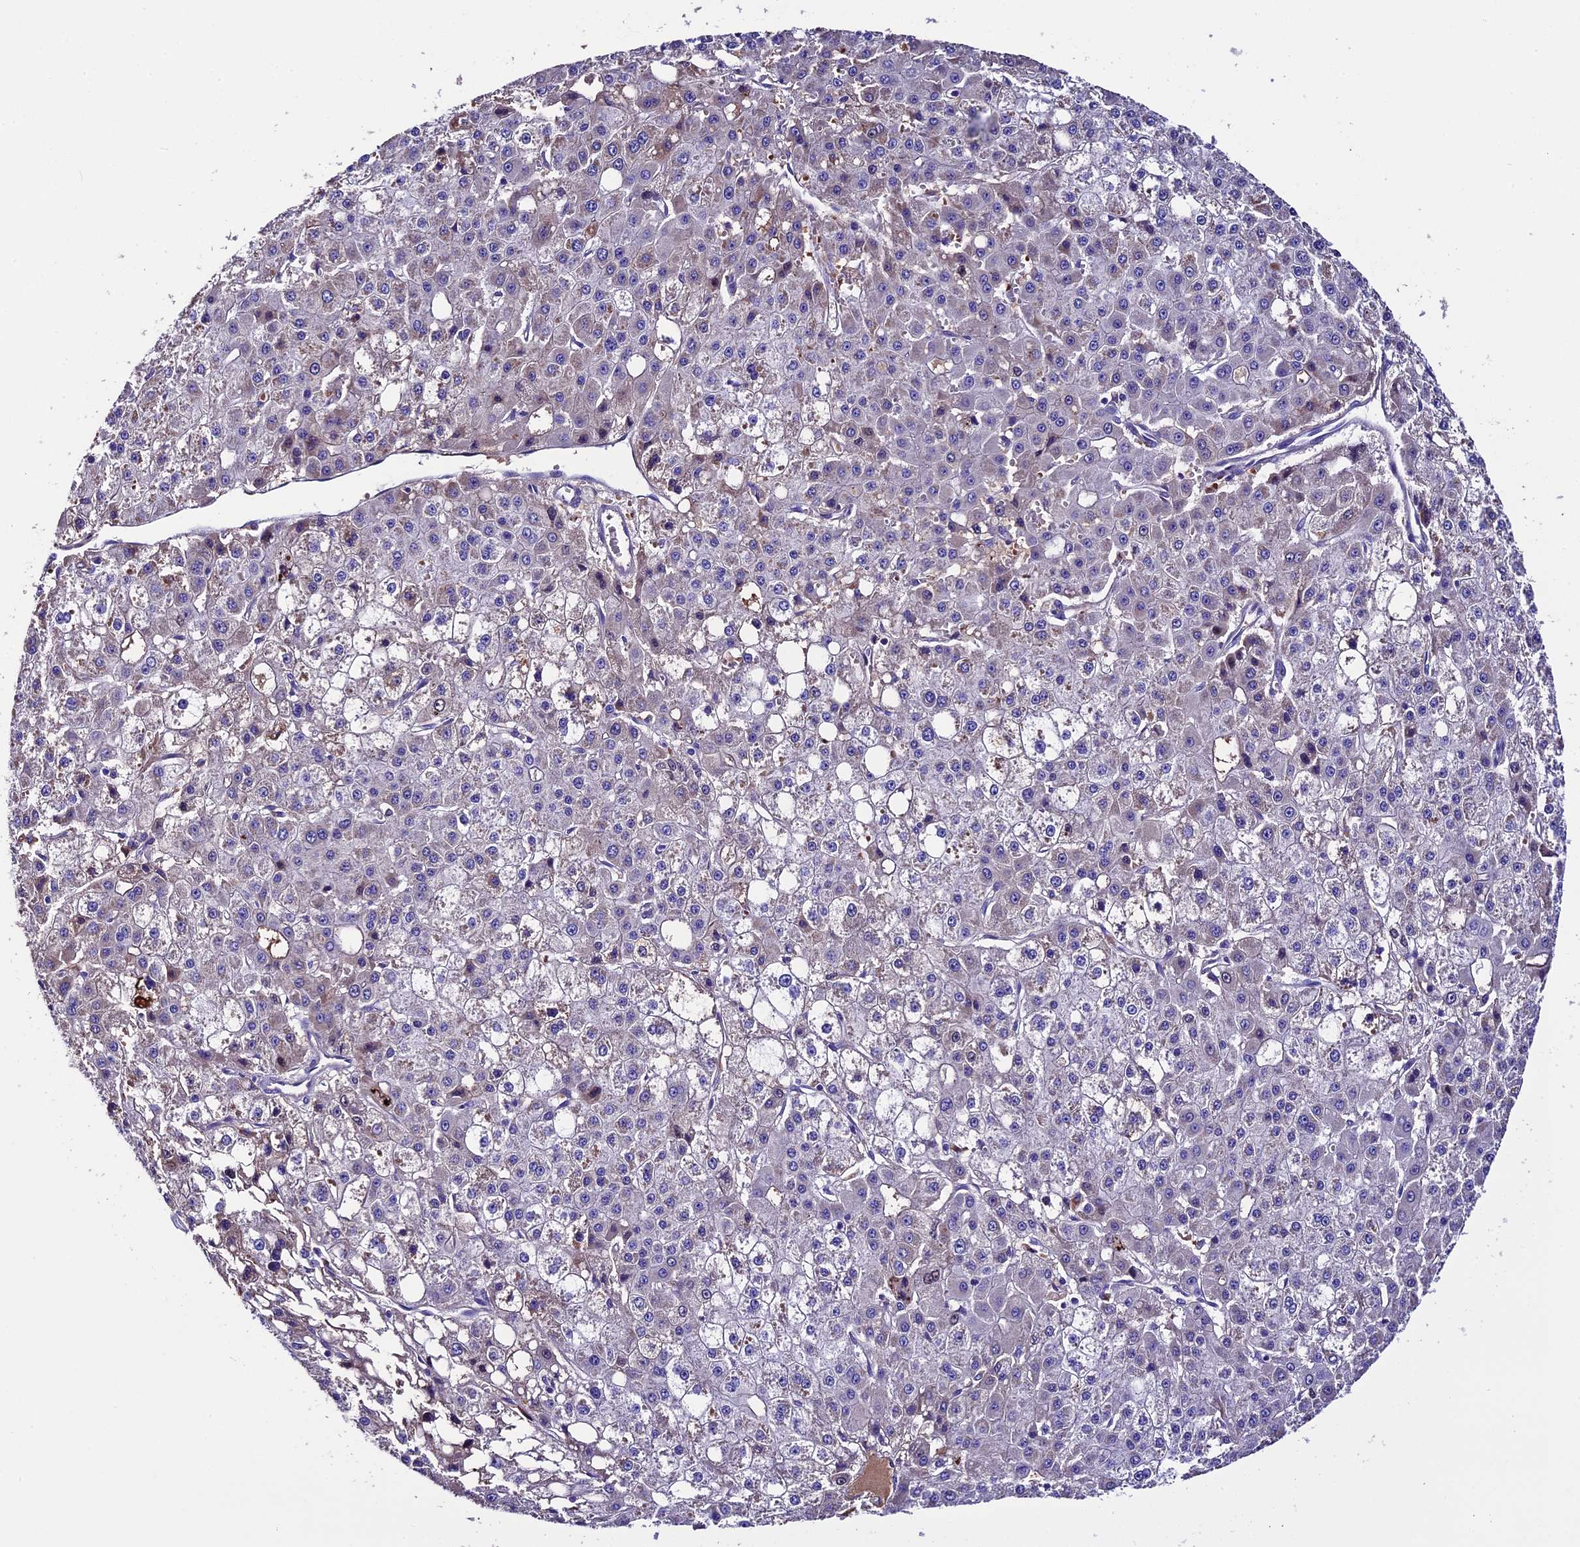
{"staining": {"intensity": "weak", "quantity": "<25%", "location": "cytoplasmic/membranous"}, "tissue": "liver cancer", "cell_type": "Tumor cells", "image_type": "cancer", "snomed": [{"axis": "morphology", "description": "Carcinoma, Hepatocellular, NOS"}, {"axis": "topography", "description": "Liver"}], "caption": "High power microscopy micrograph of an IHC micrograph of liver hepatocellular carcinoma, revealing no significant positivity in tumor cells.", "gene": "TCP11L2", "patient": {"sex": "male", "age": 47}}